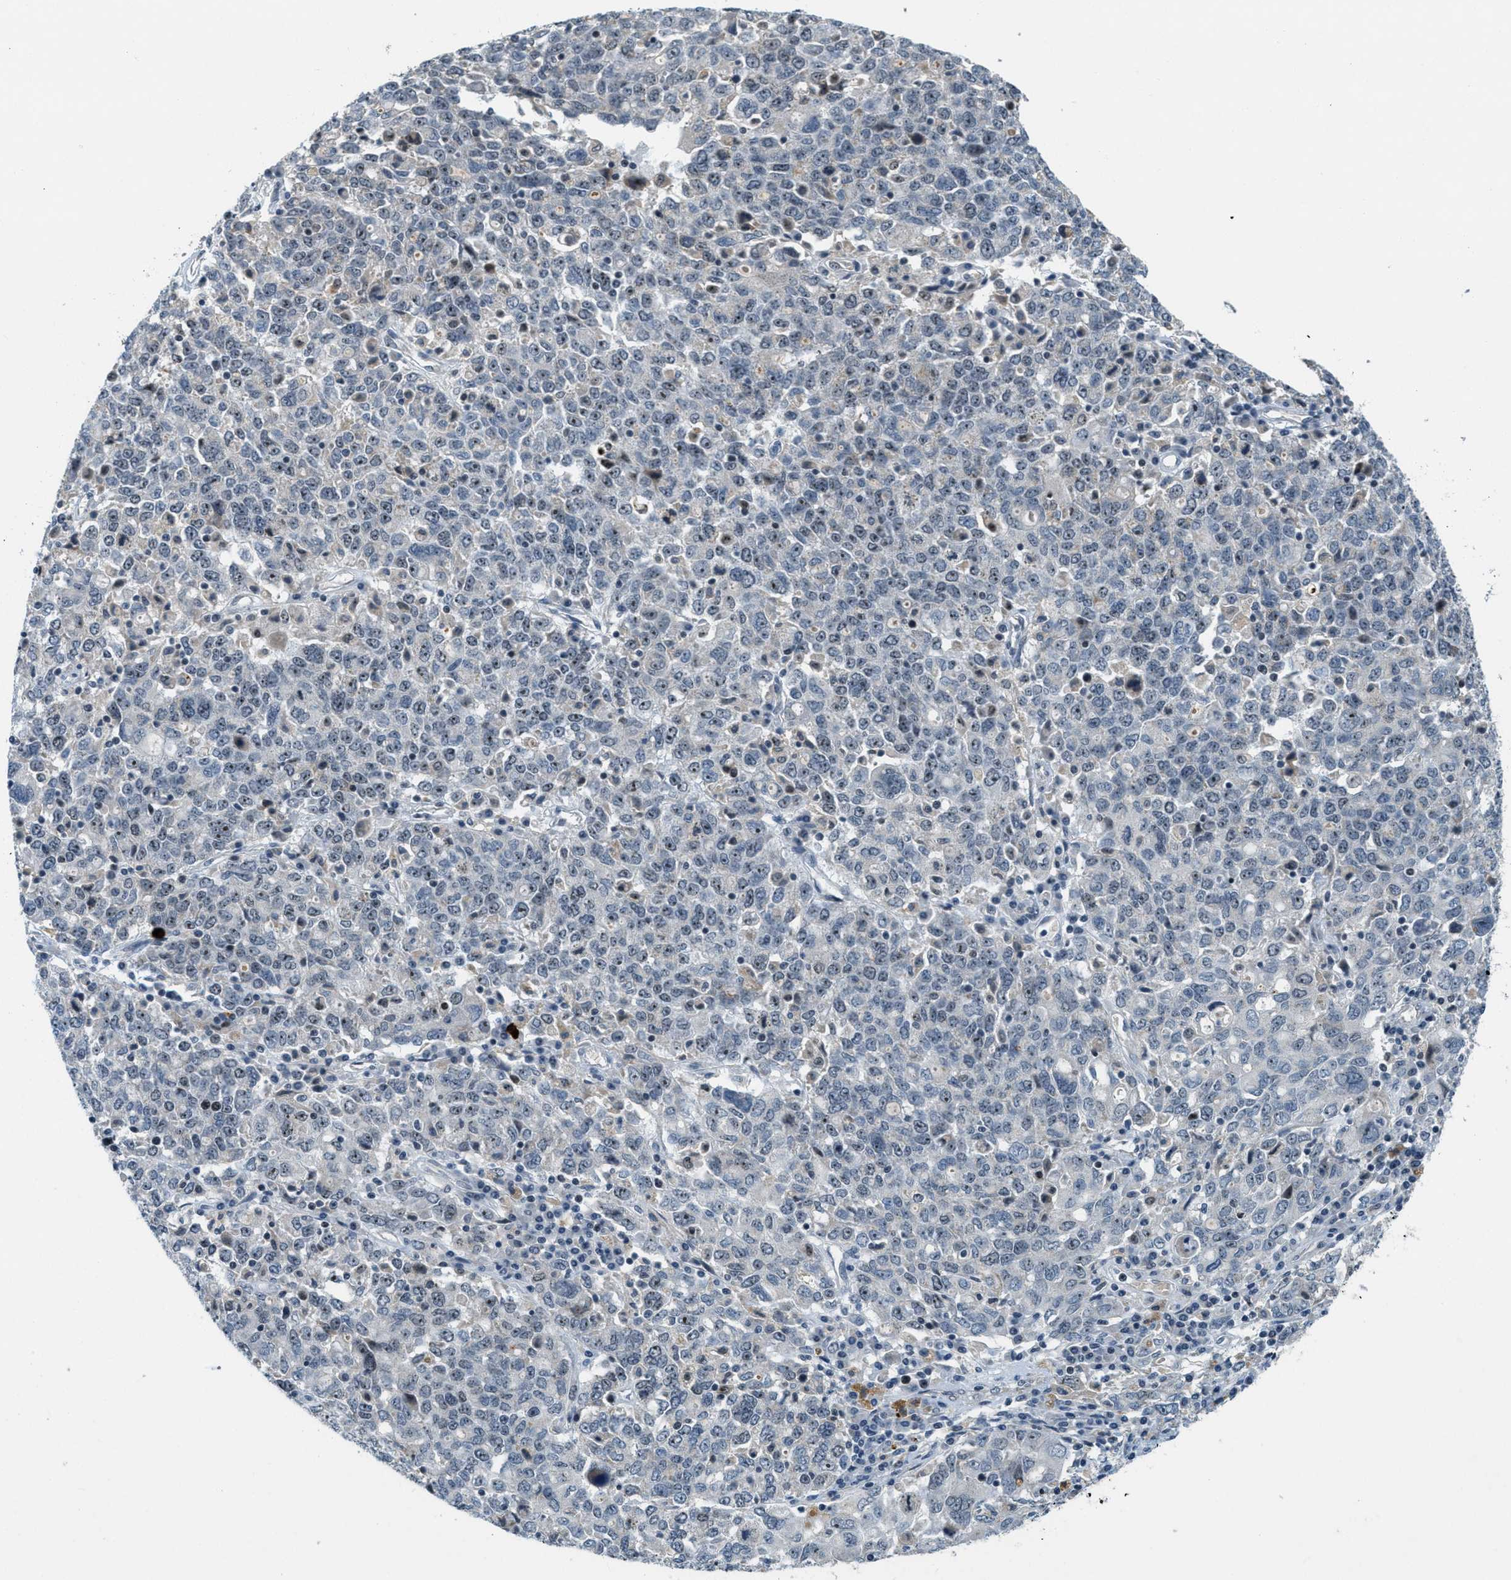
{"staining": {"intensity": "moderate", "quantity": "25%-75%", "location": "nuclear"}, "tissue": "ovarian cancer", "cell_type": "Tumor cells", "image_type": "cancer", "snomed": [{"axis": "morphology", "description": "Carcinoma, endometroid"}, {"axis": "topography", "description": "Ovary"}], "caption": "Human ovarian cancer stained with a protein marker displays moderate staining in tumor cells.", "gene": "DDX47", "patient": {"sex": "female", "age": 62}}